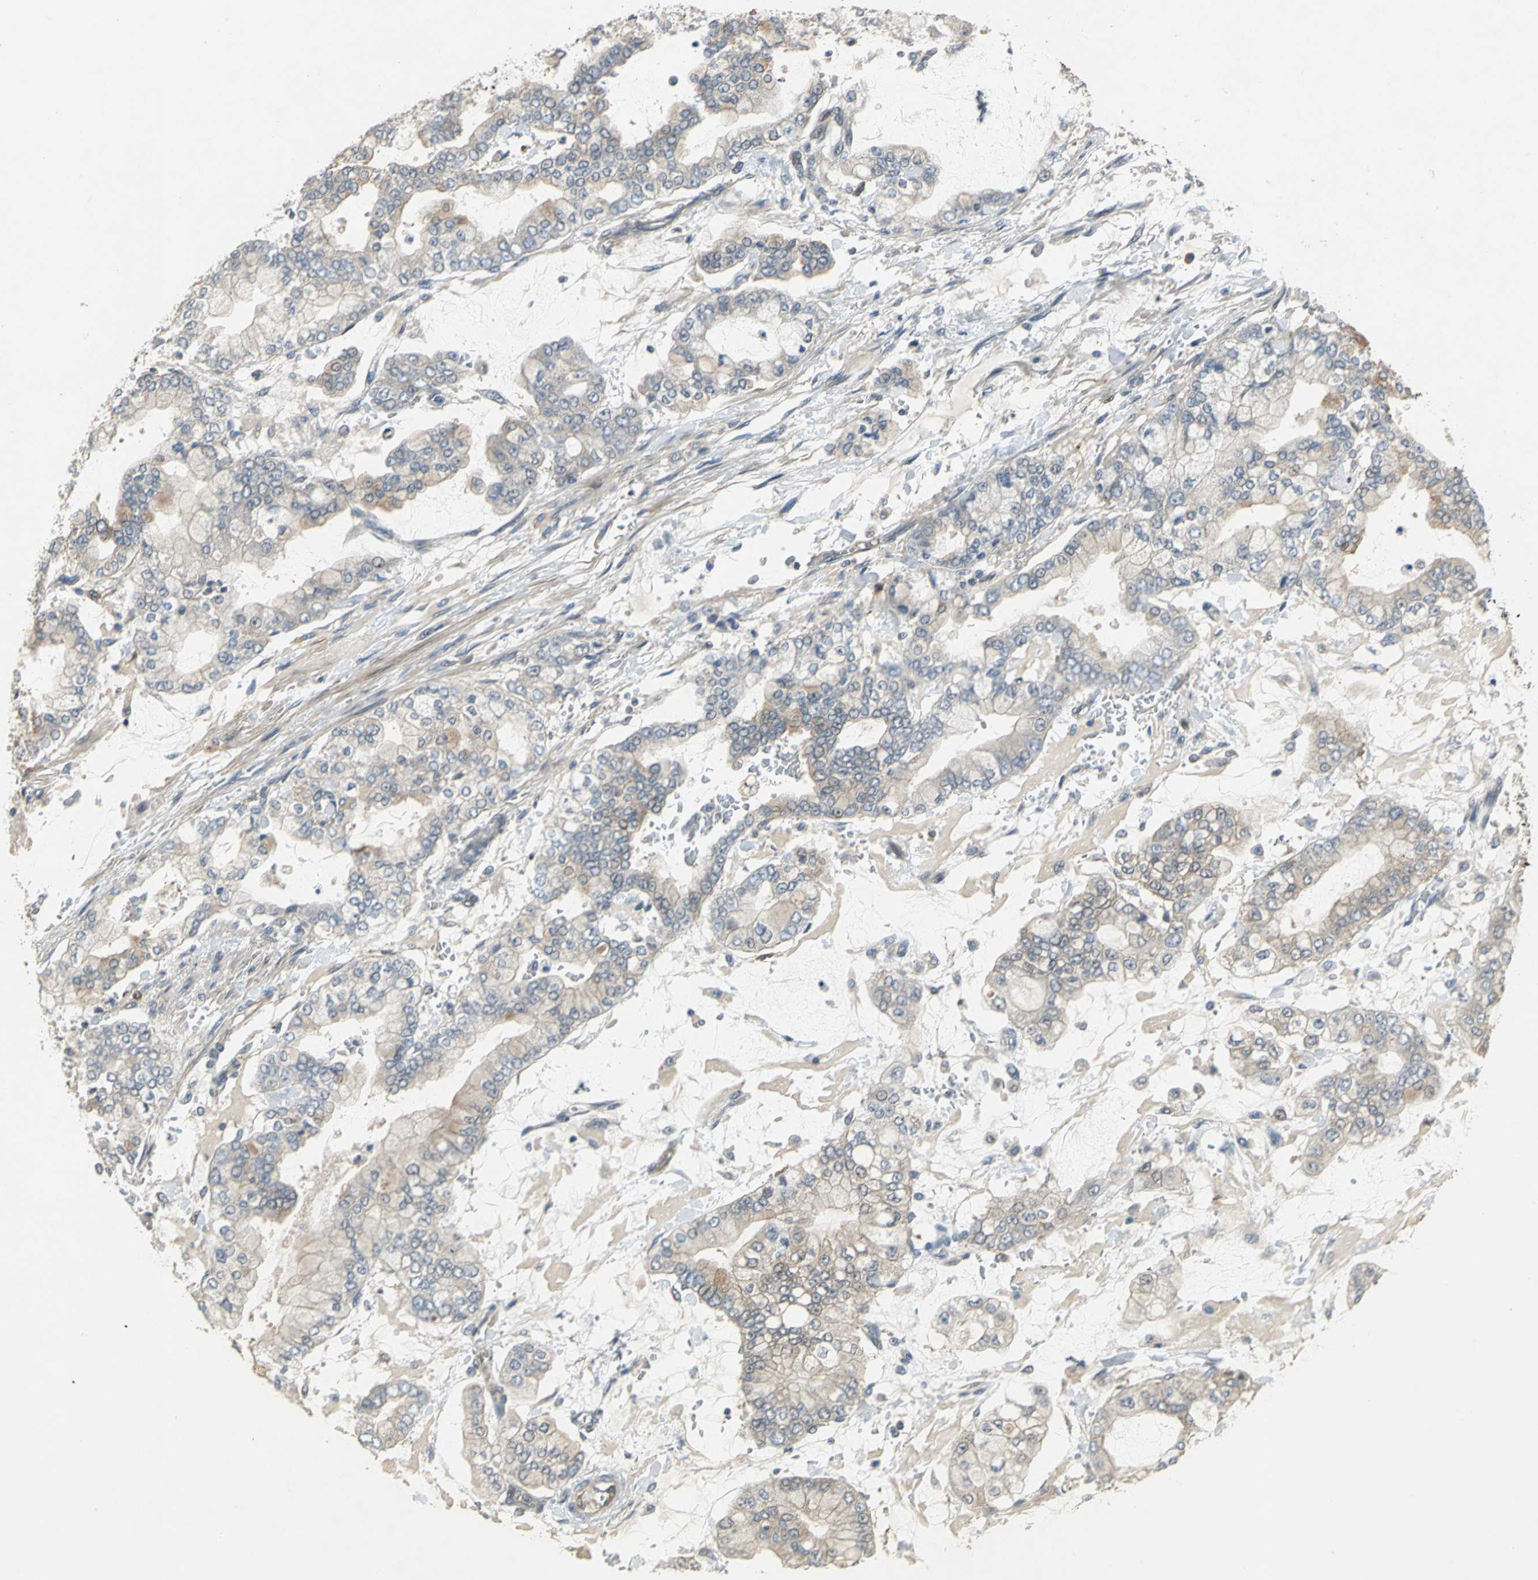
{"staining": {"intensity": "weak", "quantity": ">75%", "location": "cytoplasmic/membranous"}, "tissue": "stomach cancer", "cell_type": "Tumor cells", "image_type": "cancer", "snomed": [{"axis": "morphology", "description": "Normal tissue, NOS"}, {"axis": "morphology", "description": "Adenocarcinoma, NOS"}, {"axis": "topography", "description": "Stomach, upper"}, {"axis": "topography", "description": "Stomach"}], "caption": "Protein staining displays weak cytoplasmic/membranous positivity in about >75% of tumor cells in stomach adenocarcinoma.", "gene": "MET", "patient": {"sex": "male", "age": 76}}